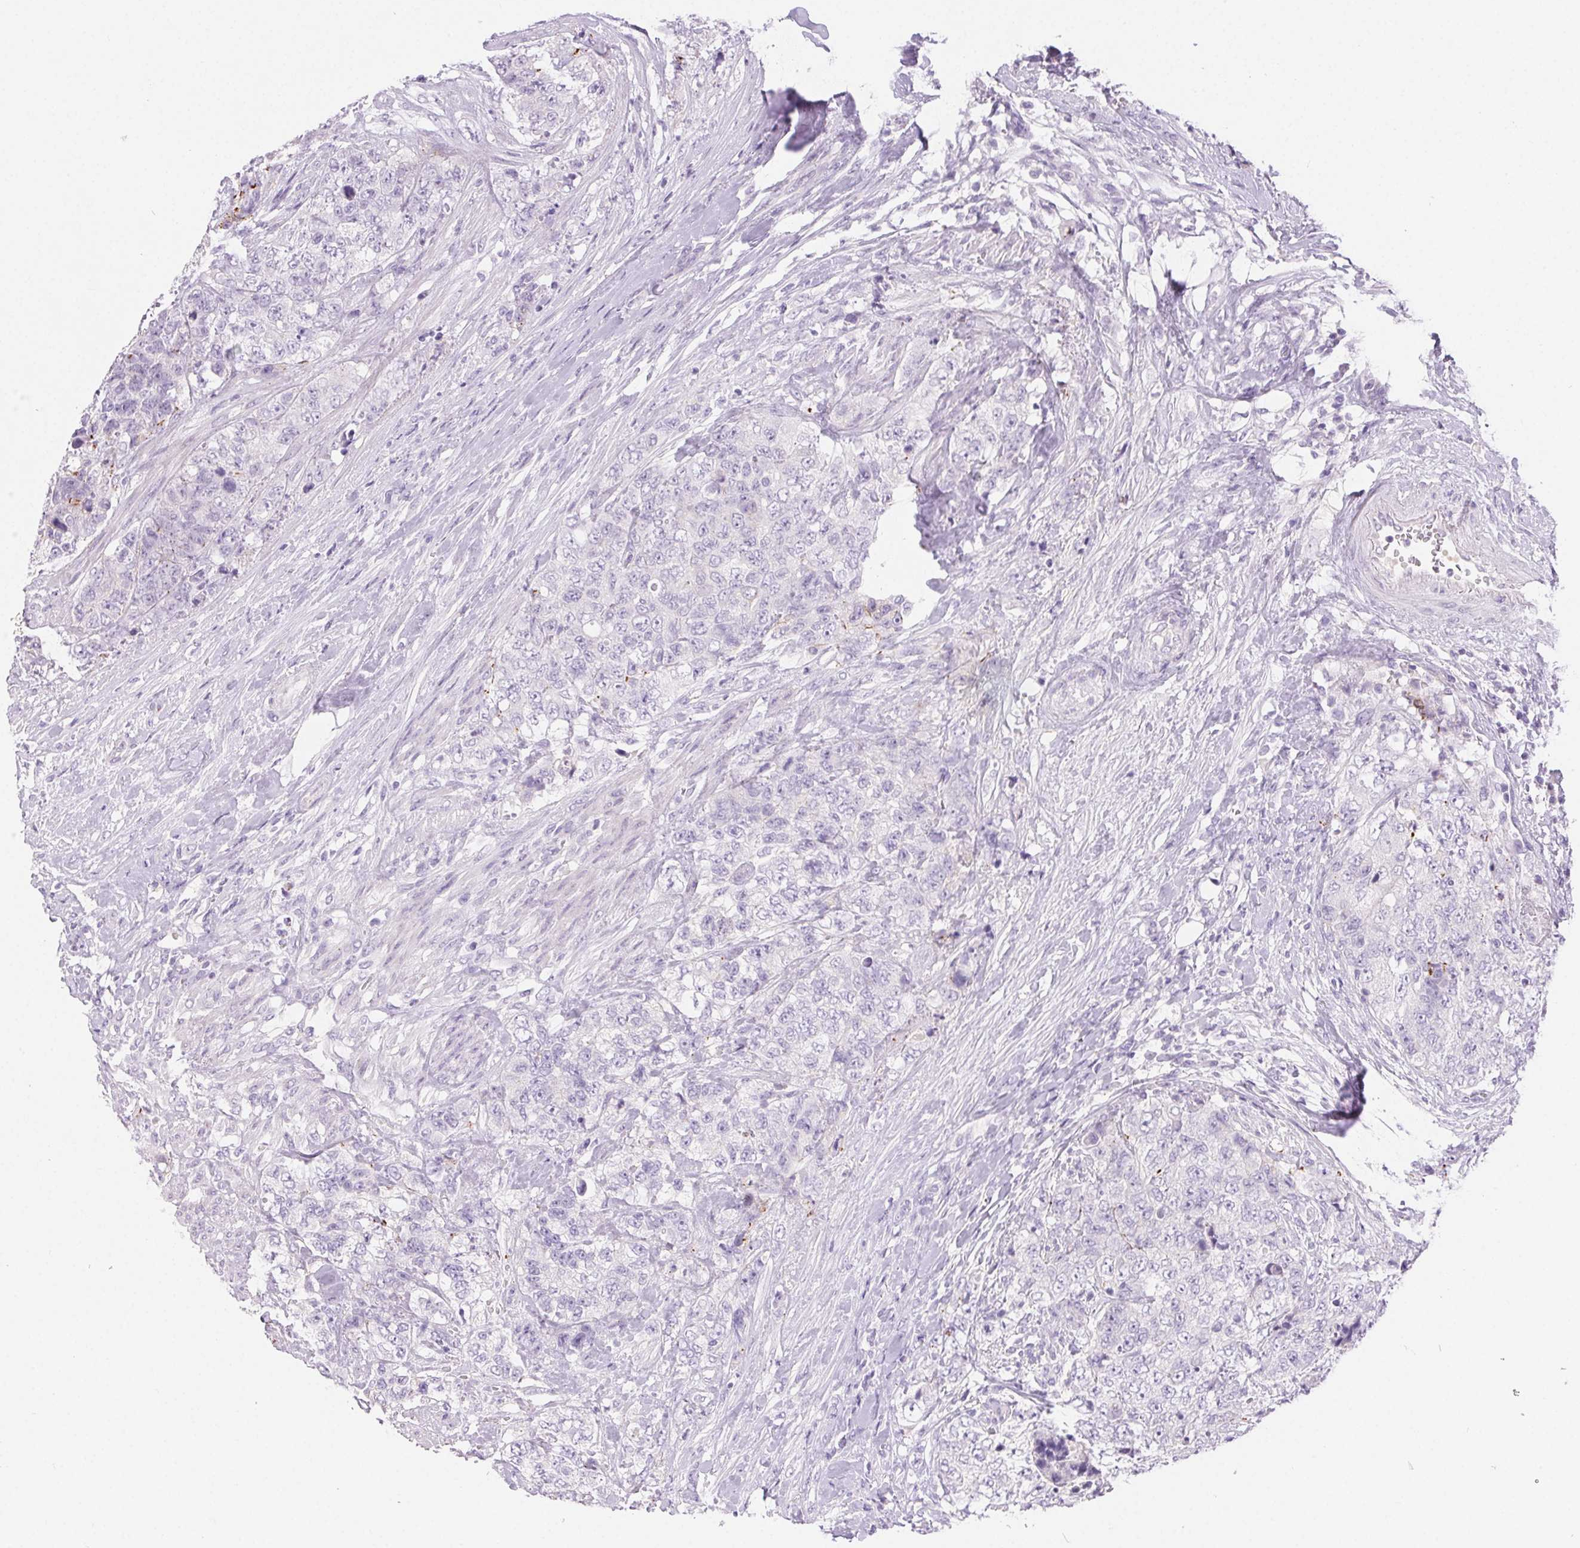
{"staining": {"intensity": "negative", "quantity": "none", "location": "none"}, "tissue": "urothelial cancer", "cell_type": "Tumor cells", "image_type": "cancer", "snomed": [{"axis": "morphology", "description": "Urothelial carcinoma, High grade"}, {"axis": "topography", "description": "Urinary bladder"}], "caption": "The photomicrograph demonstrates no significant staining in tumor cells of urothelial carcinoma (high-grade).", "gene": "CLDN16", "patient": {"sex": "female", "age": 78}}